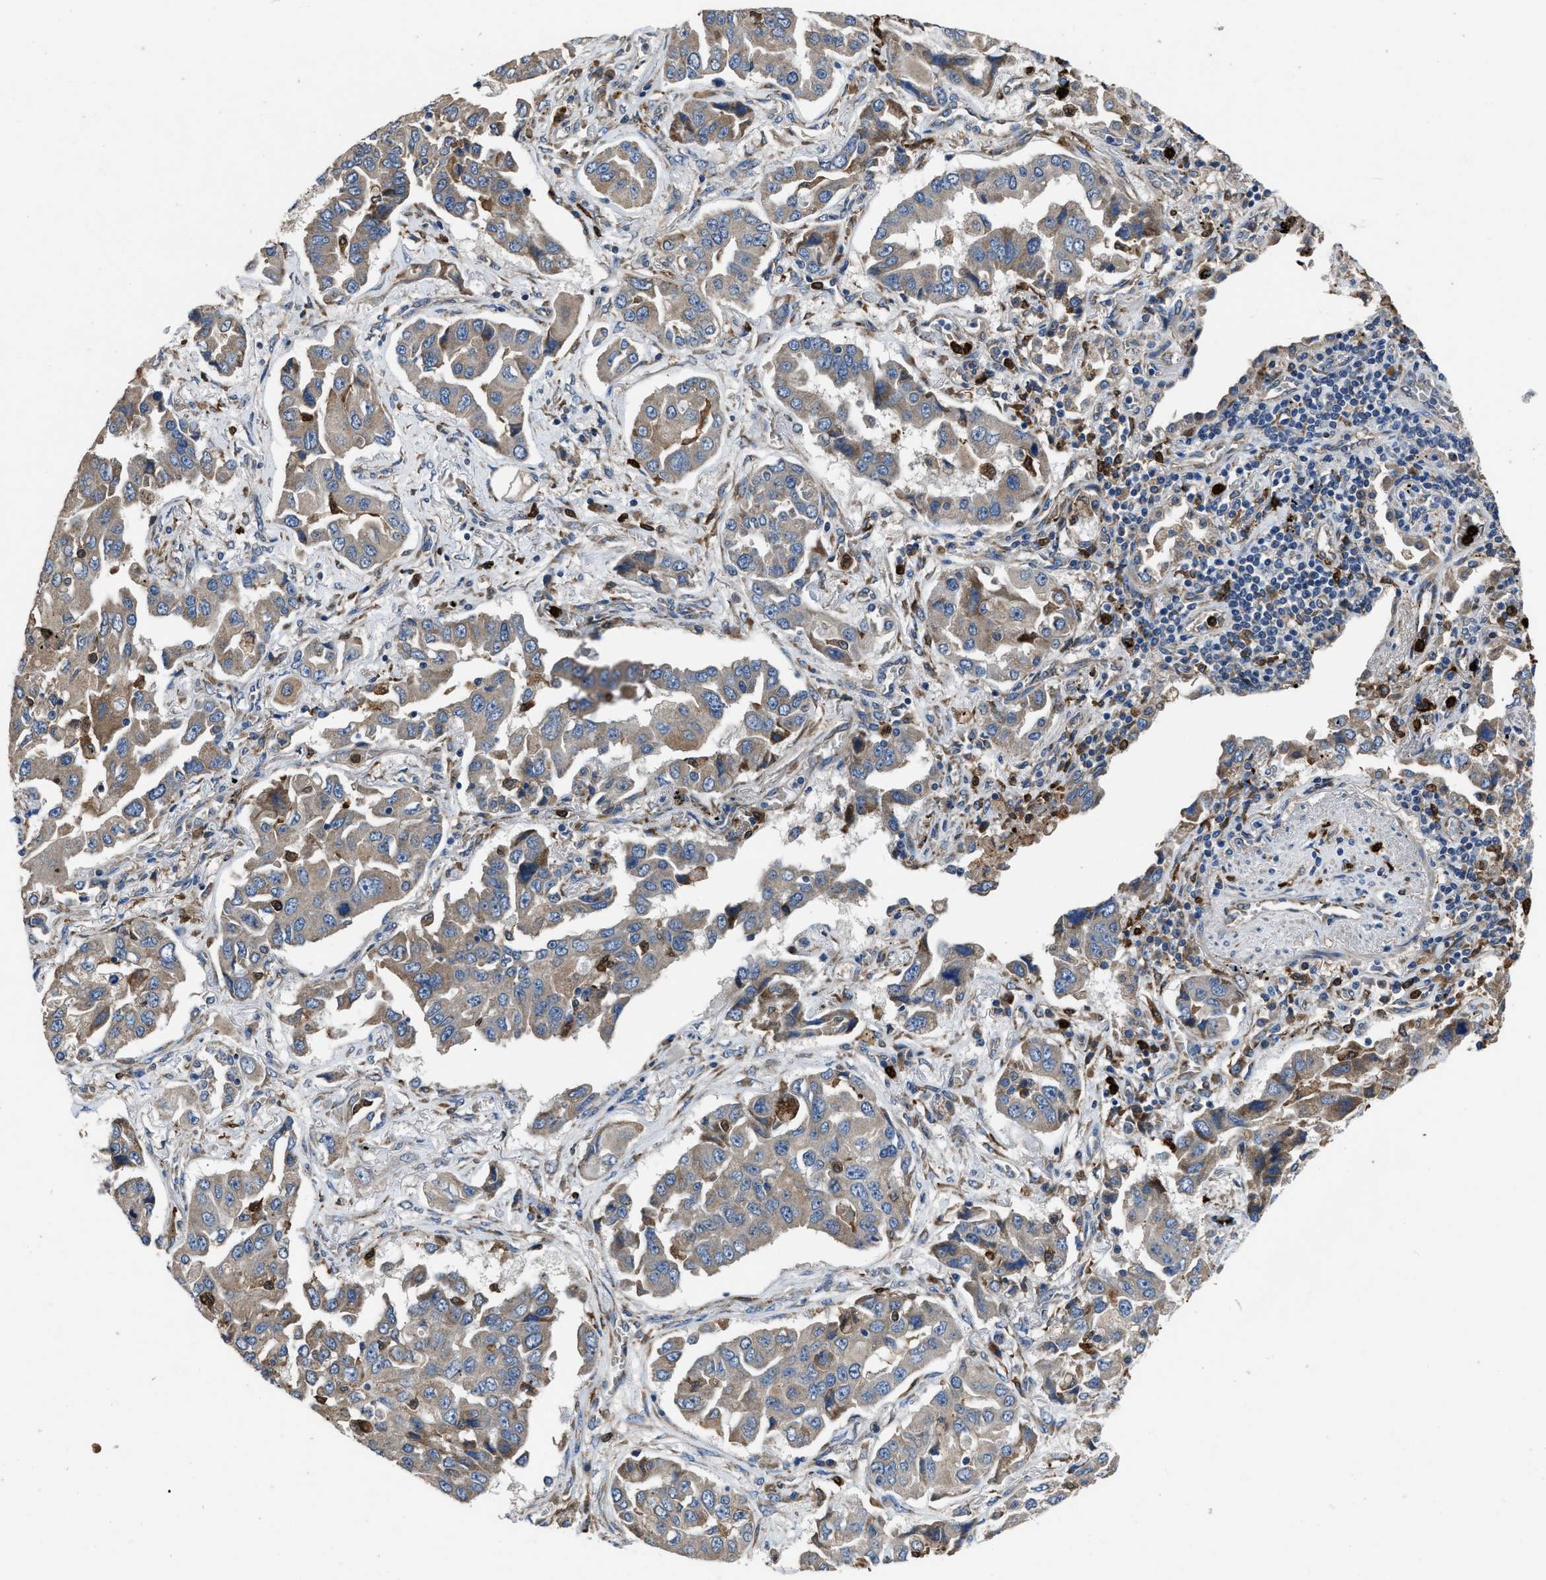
{"staining": {"intensity": "weak", "quantity": ">75%", "location": "cytoplasmic/membranous"}, "tissue": "lung cancer", "cell_type": "Tumor cells", "image_type": "cancer", "snomed": [{"axis": "morphology", "description": "Adenocarcinoma, NOS"}, {"axis": "topography", "description": "Lung"}], "caption": "Immunohistochemical staining of human lung cancer reveals low levels of weak cytoplasmic/membranous protein positivity in approximately >75% of tumor cells.", "gene": "ANGPT1", "patient": {"sex": "female", "age": 65}}